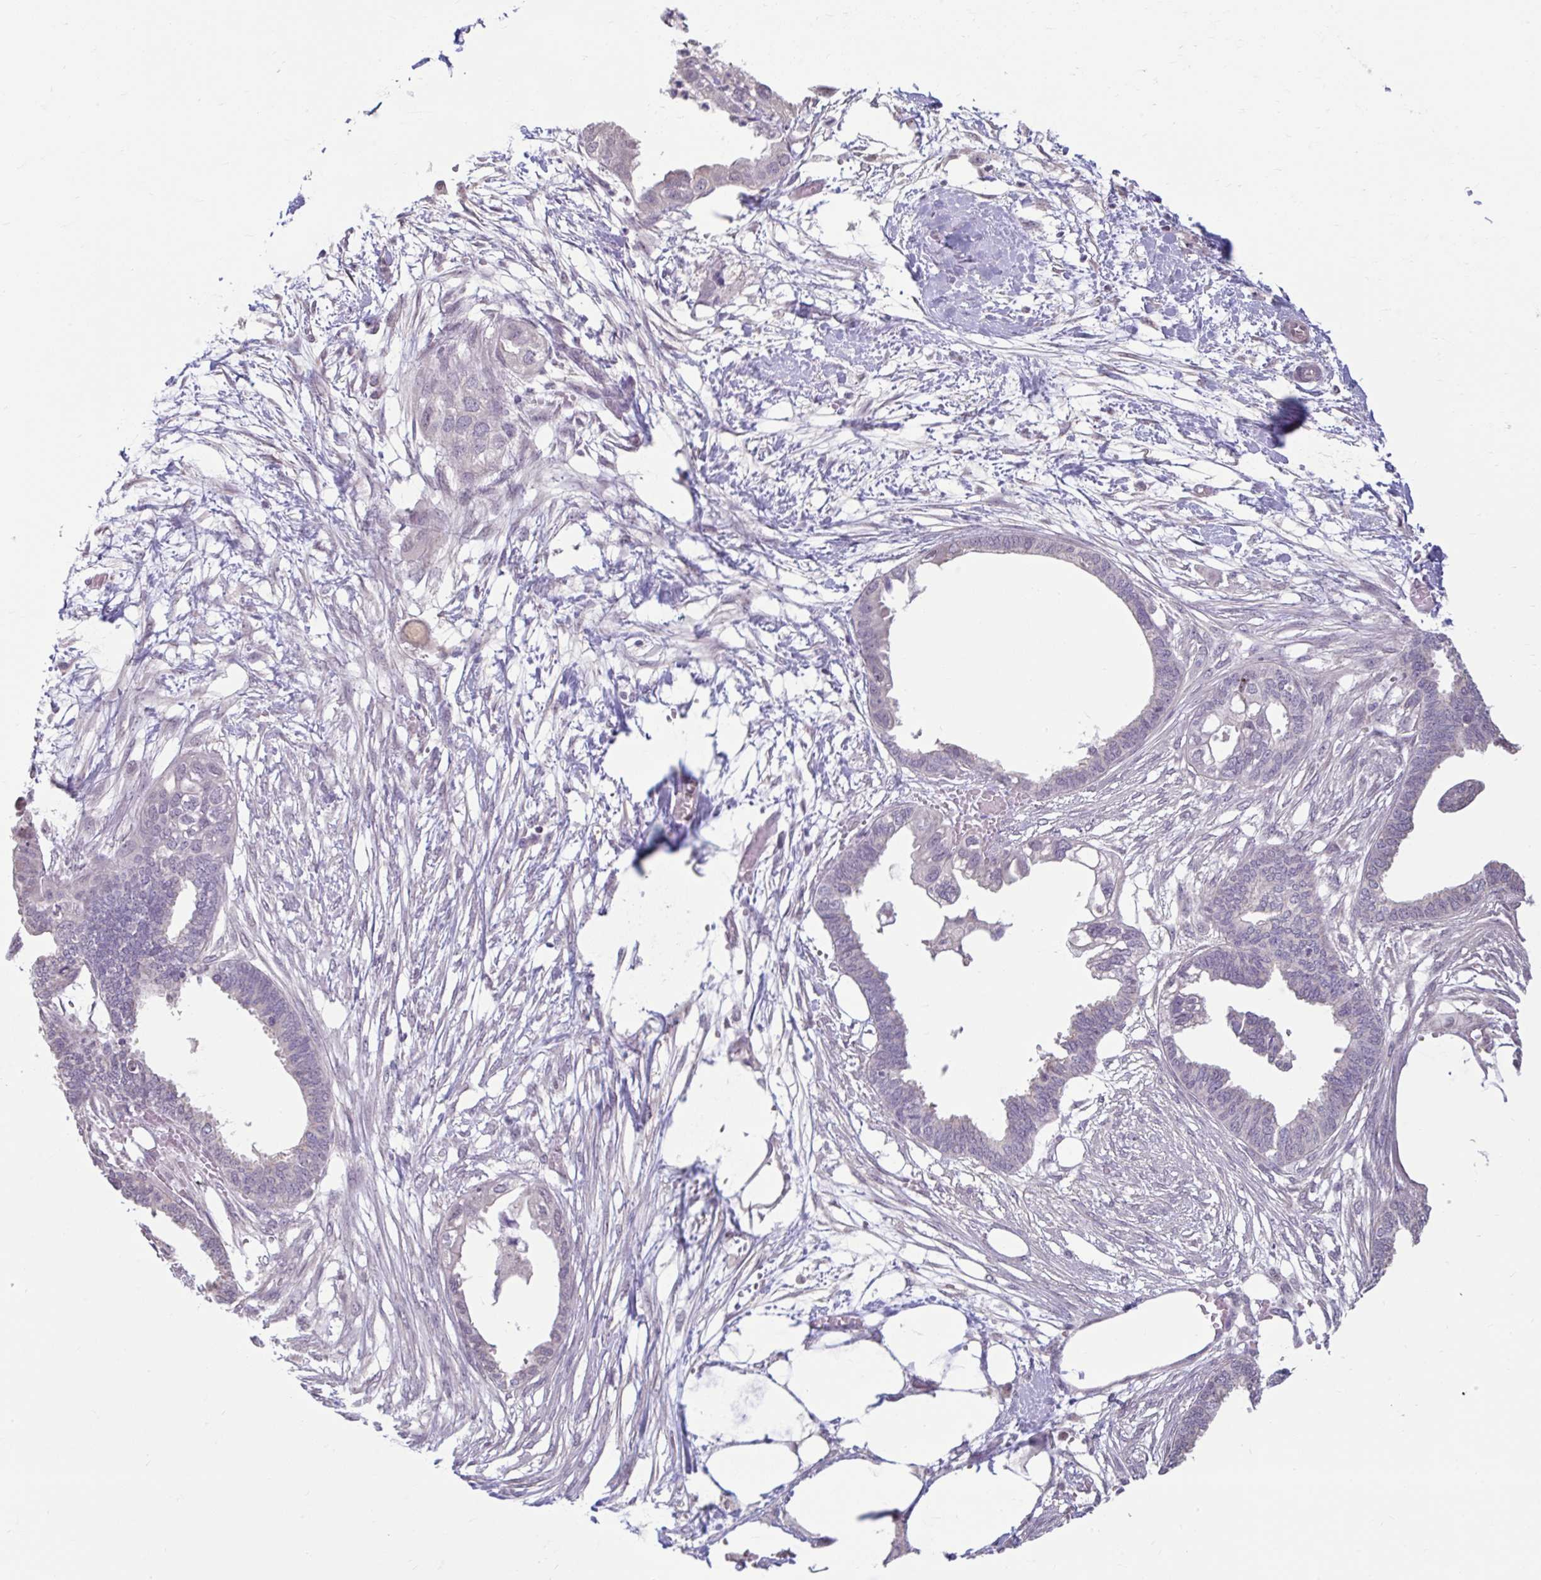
{"staining": {"intensity": "negative", "quantity": "none", "location": "none"}, "tissue": "endometrial cancer", "cell_type": "Tumor cells", "image_type": "cancer", "snomed": [{"axis": "morphology", "description": "Adenocarcinoma, NOS"}, {"axis": "morphology", "description": "Adenocarcinoma, metastatic, NOS"}, {"axis": "topography", "description": "Adipose tissue"}, {"axis": "topography", "description": "Endometrium"}], "caption": "High magnification brightfield microscopy of adenocarcinoma (endometrial) stained with DAB (3,3'-diaminobenzidine) (brown) and counterstained with hematoxylin (blue): tumor cells show no significant positivity. (Brightfield microscopy of DAB (3,3'-diaminobenzidine) IHC at high magnification).", "gene": "CDH19", "patient": {"sex": "female", "age": 67}}